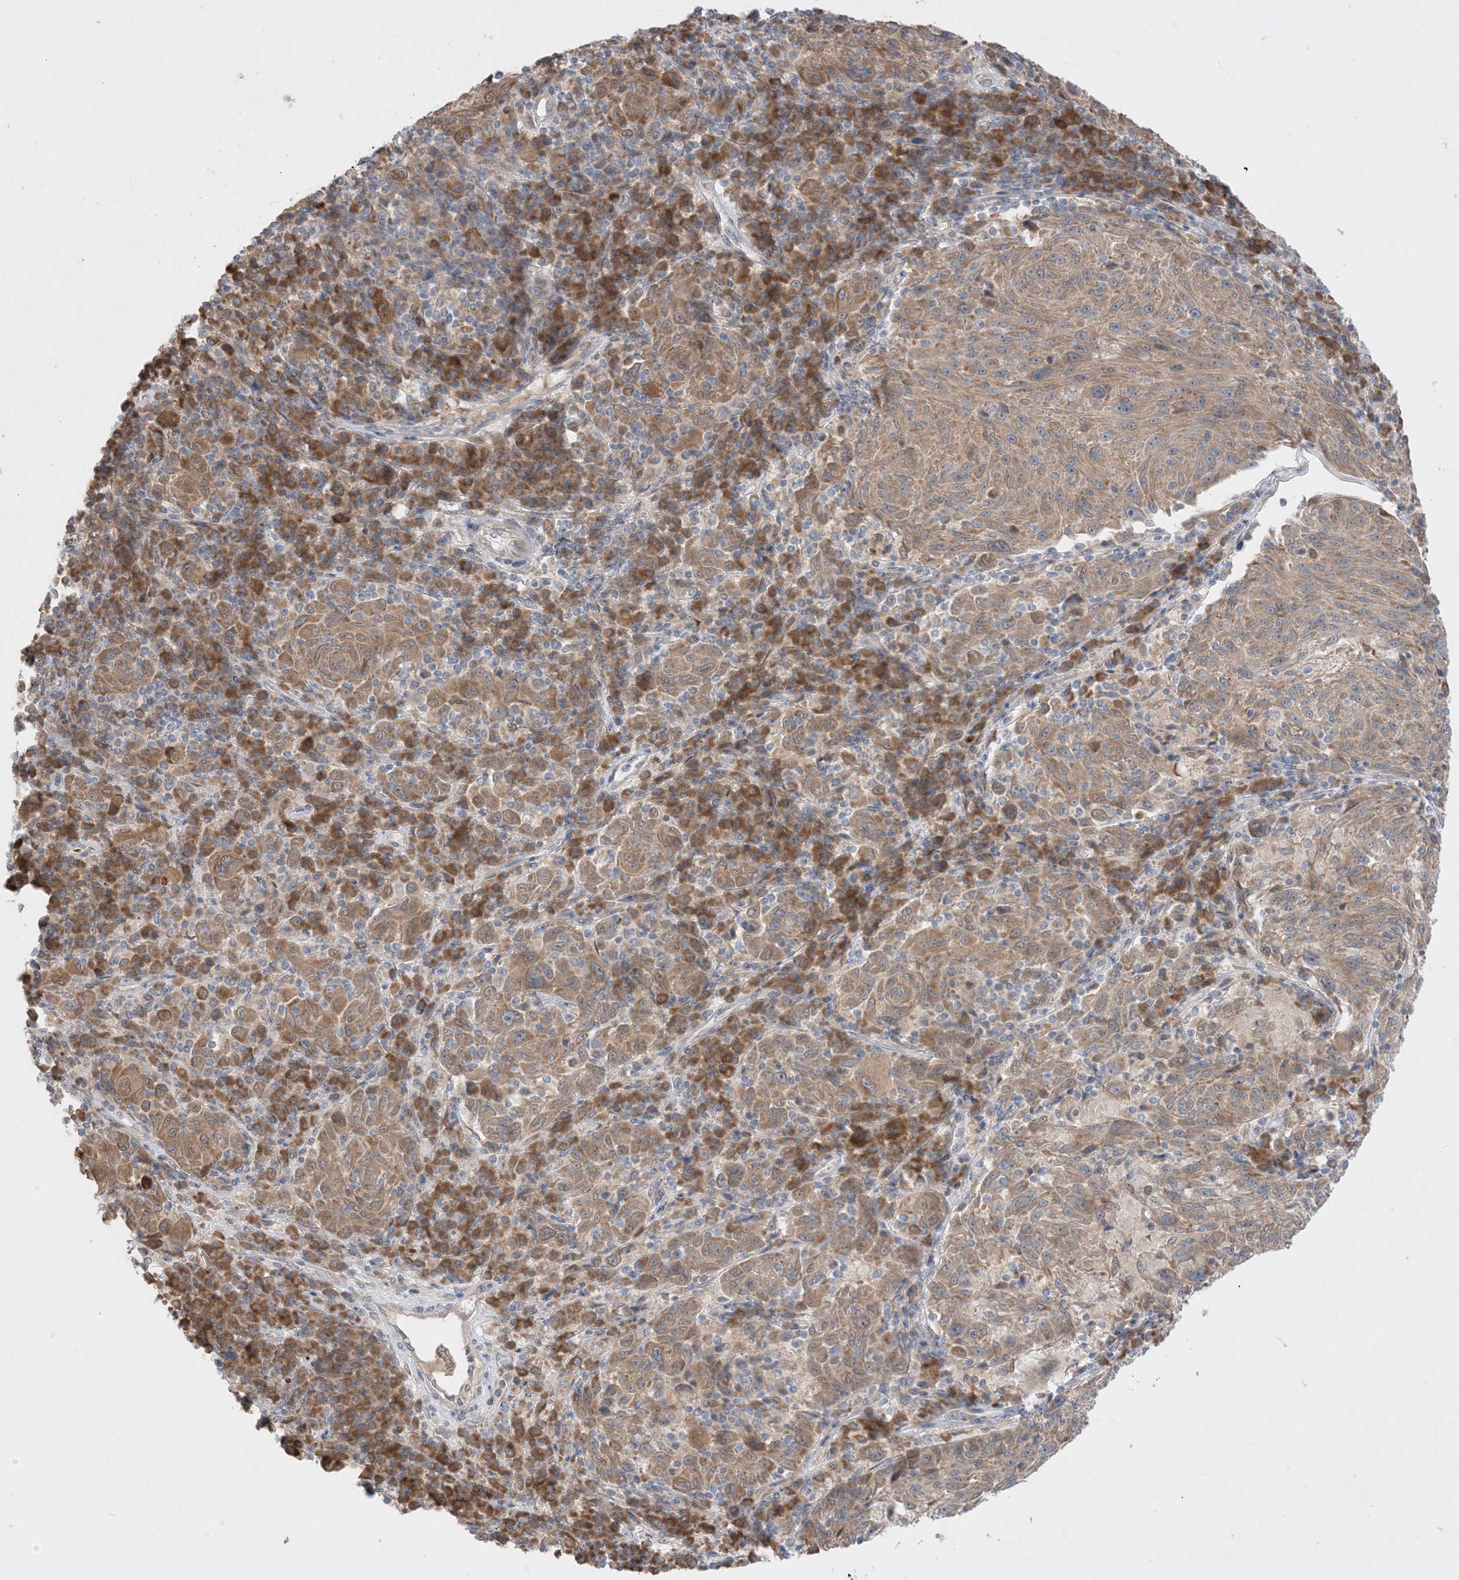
{"staining": {"intensity": "moderate", "quantity": ">75%", "location": "cytoplasmic/membranous"}, "tissue": "melanoma", "cell_type": "Tumor cells", "image_type": "cancer", "snomed": [{"axis": "morphology", "description": "Malignant melanoma, NOS"}, {"axis": "topography", "description": "Skin"}], "caption": "Tumor cells reveal medium levels of moderate cytoplasmic/membranous positivity in about >75% of cells in melanoma.", "gene": "MMGT1", "patient": {"sex": "male", "age": 53}}